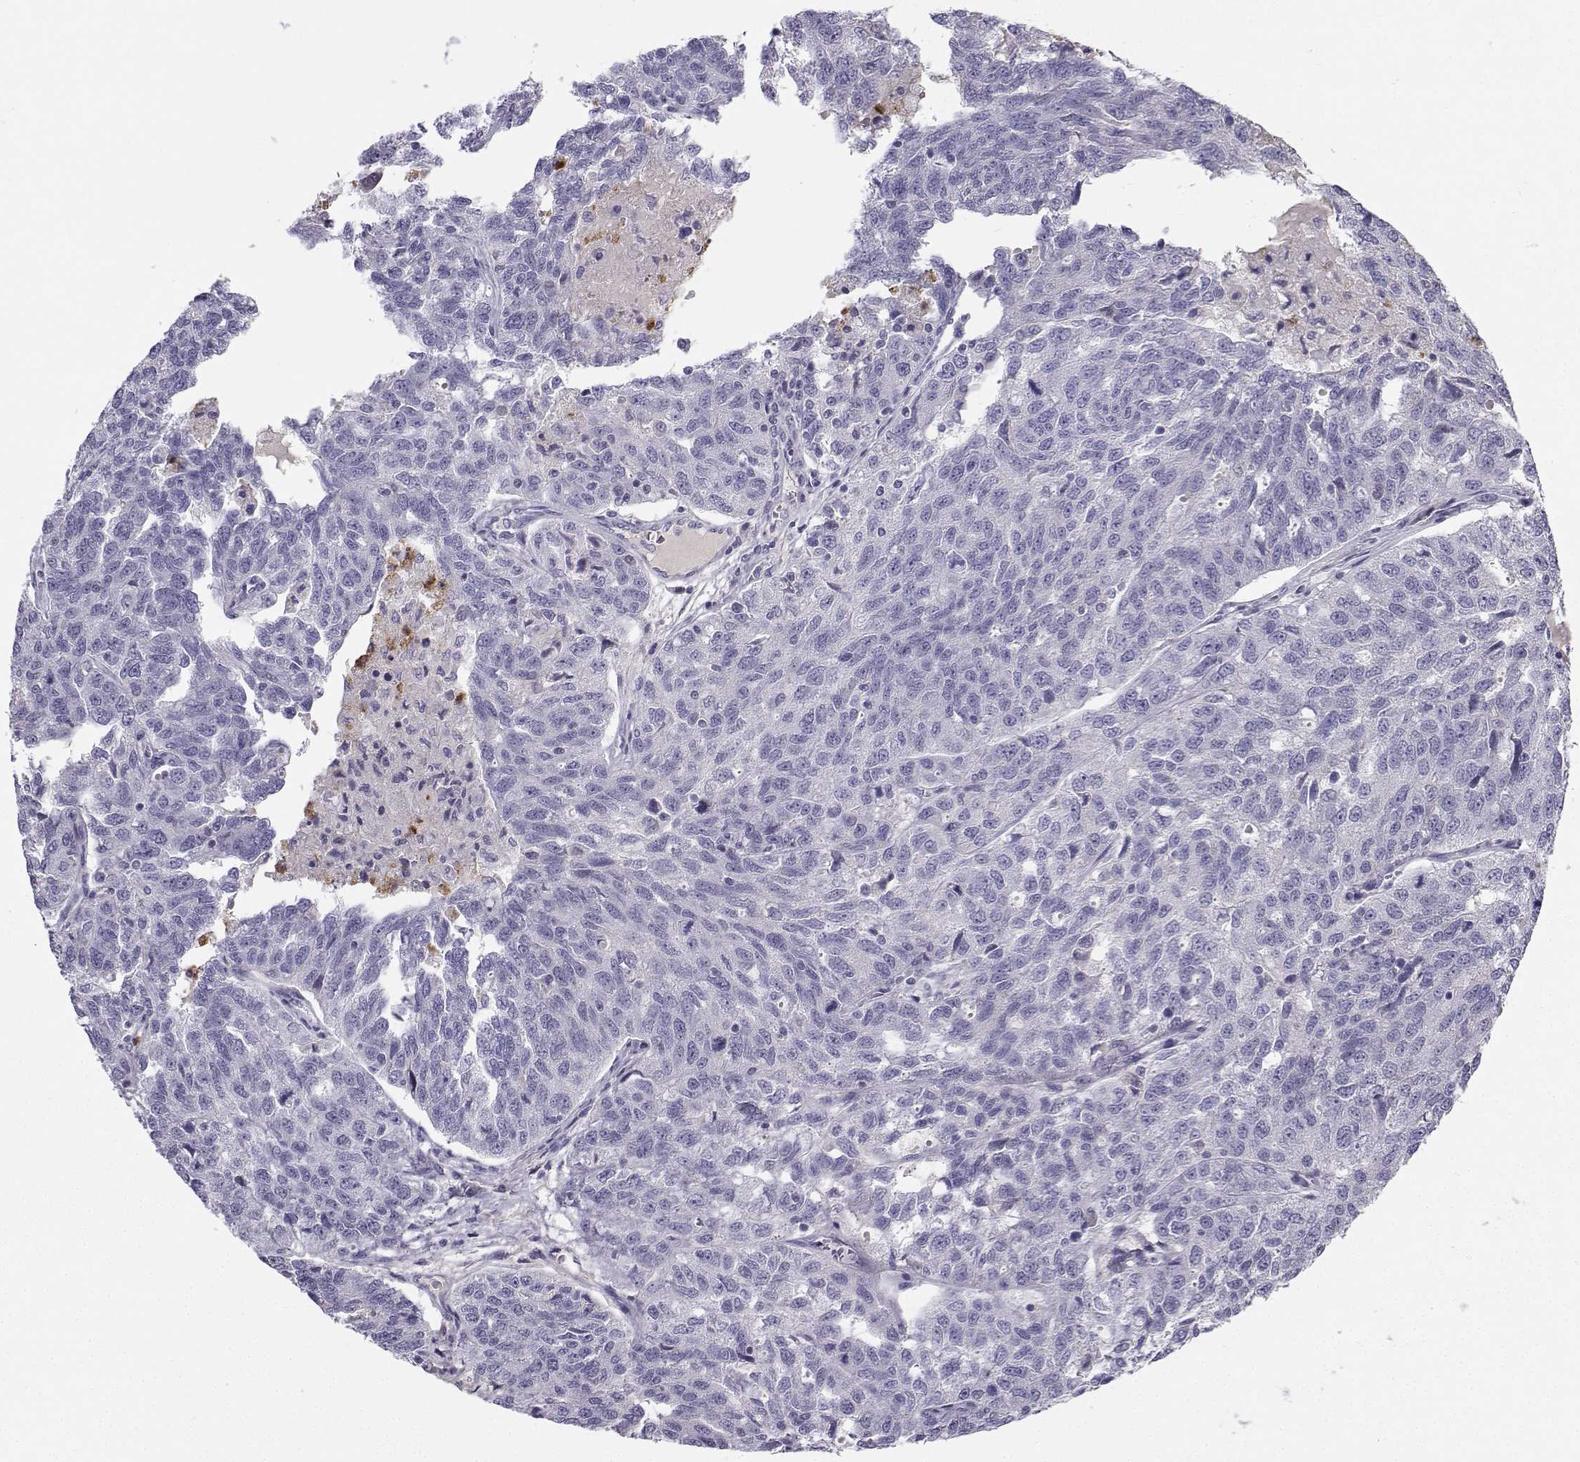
{"staining": {"intensity": "negative", "quantity": "none", "location": "none"}, "tissue": "ovarian cancer", "cell_type": "Tumor cells", "image_type": "cancer", "snomed": [{"axis": "morphology", "description": "Cystadenocarcinoma, serous, NOS"}, {"axis": "topography", "description": "Ovary"}], "caption": "Protein analysis of ovarian cancer (serous cystadenocarcinoma) displays no significant expression in tumor cells.", "gene": "CALY", "patient": {"sex": "female", "age": 71}}